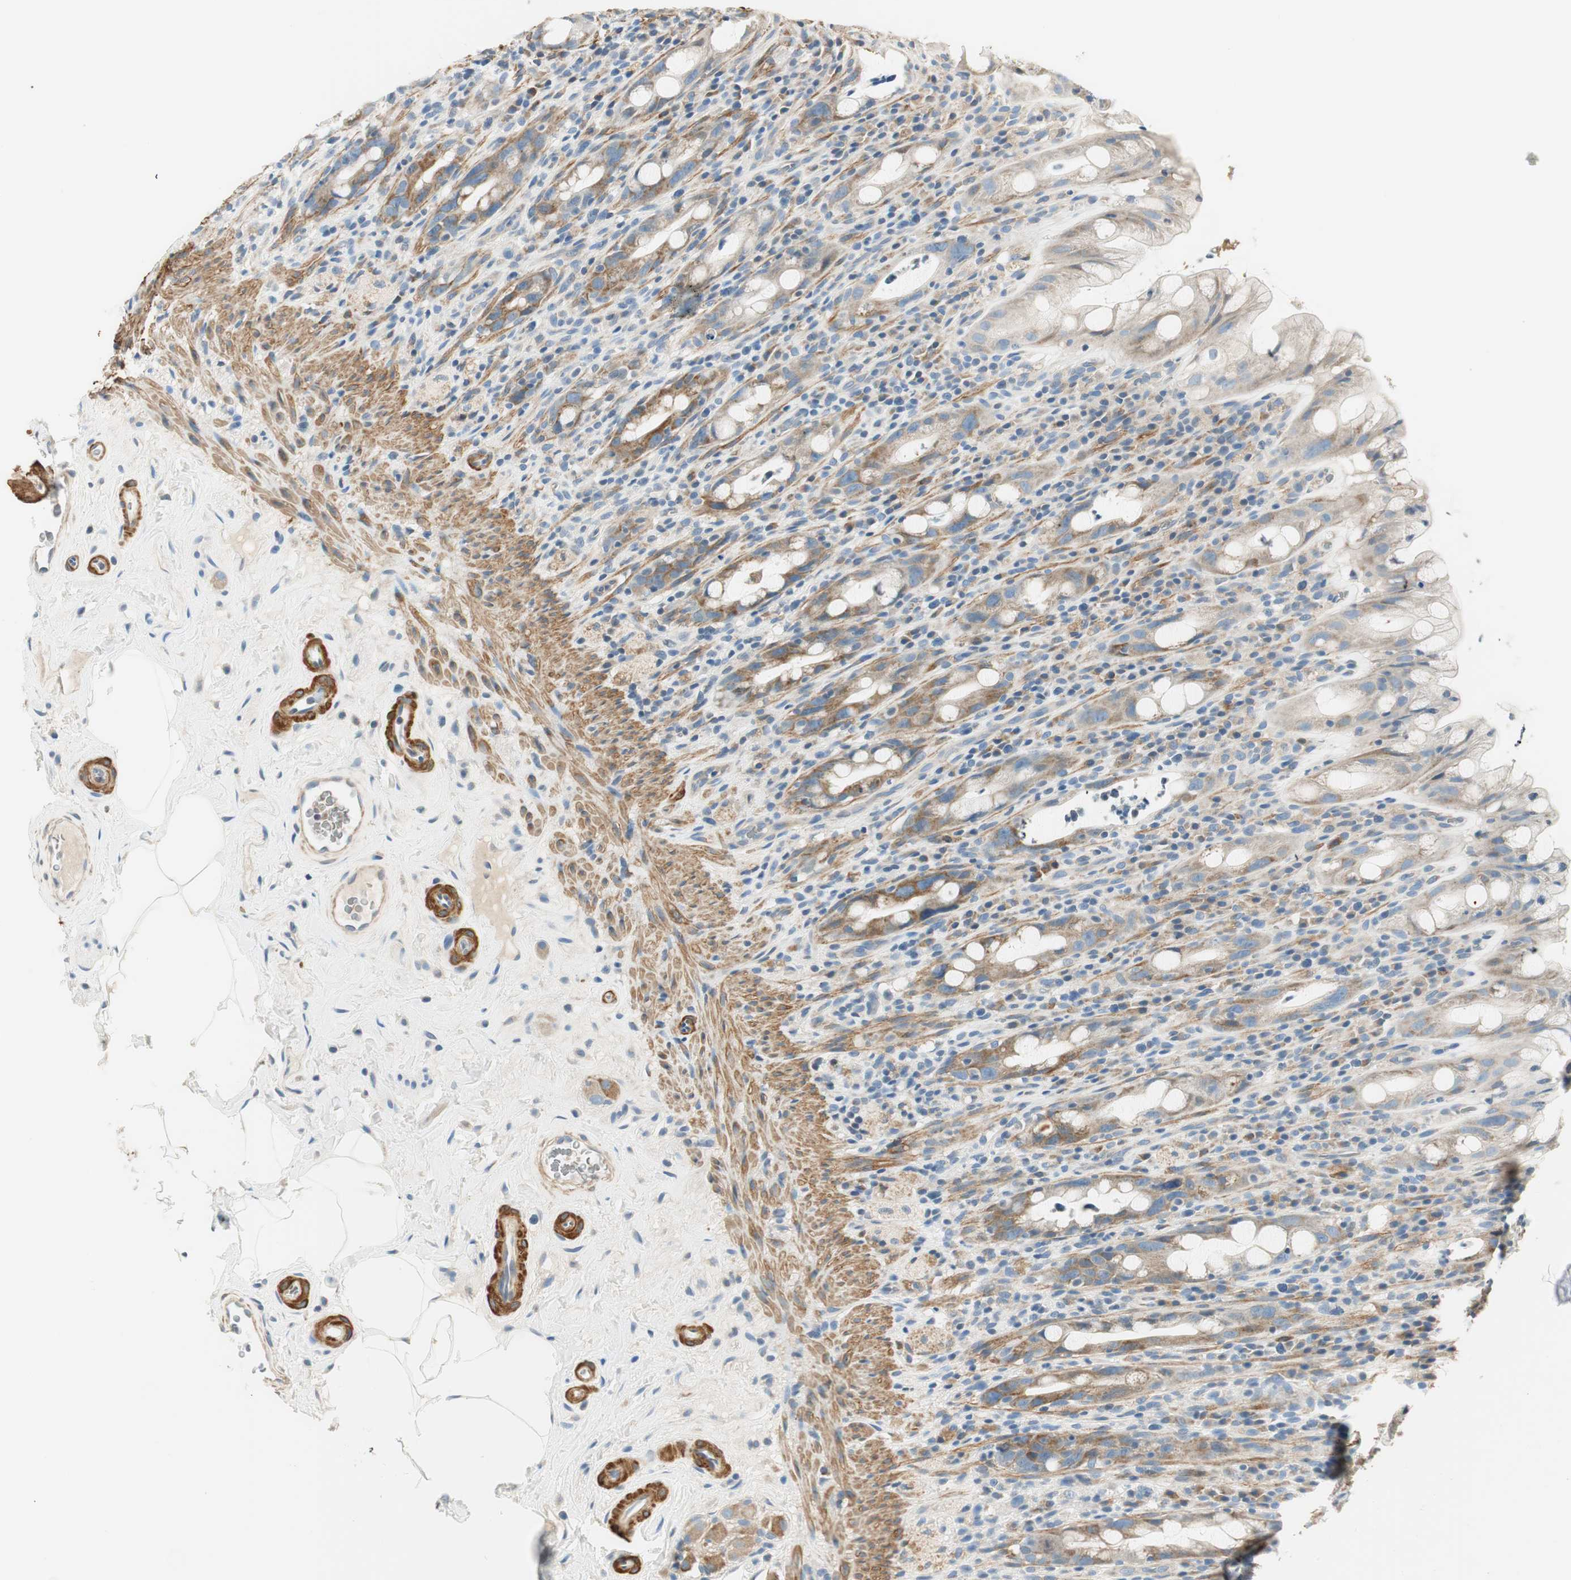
{"staining": {"intensity": "moderate", "quantity": "25%-75%", "location": "cytoplasmic/membranous"}, "tissue": "rectum", "cell_type": "Glandular cells", "image_type": "normal", "snomed": [{"axis": "morphology", "description": "Normal tissue, NOS"}, {"axis": "topography", "description": "Rectum"}], "caption": "Approximately 25%-75% of glandular cells in unremarkable rectum show moderate cytoplasmic/membranous protein expression as visualized by brown immunohistochemical staining.", "gene": "RORB", "patient": {"sex": "male", "age": 44}}